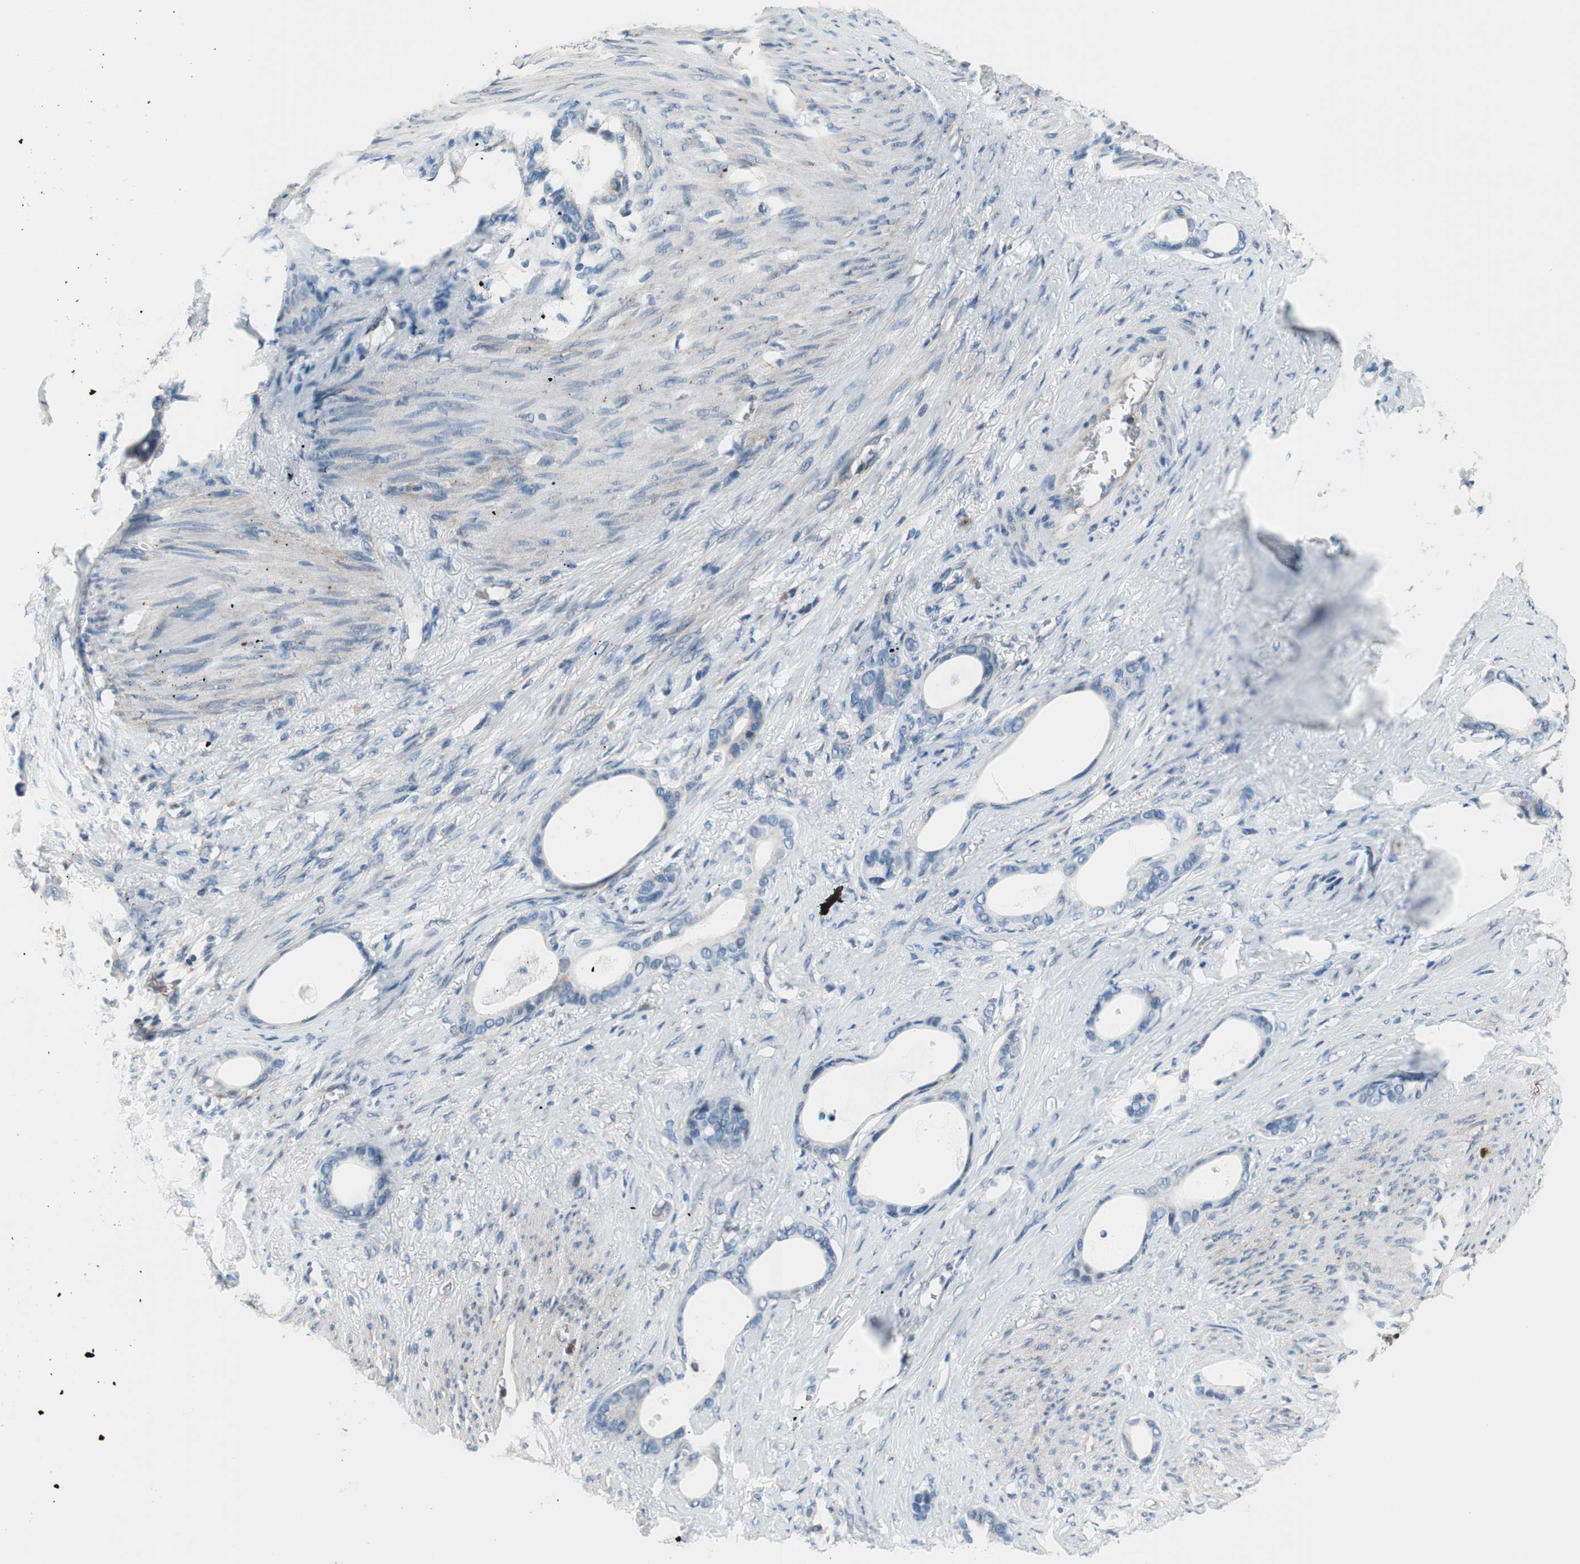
{"staining": {"intensity": "negative", "quantity": "none", "location": "none"}, "tissue": "stomach cancer", "cell_type": "Tumor cells", "image_type": "cancer", "snomed": [{"axis": "morphology", "description": "Adenocarcinoma, NOS"}, {"axis": "topography", "description": "Stomach"}], "caption": "Tumor cells are negative for protein expression in human adenocarcinoma (stomach). (Brightfield microscopy of DAB (3,3'-diaminobenzidine) IHC at high magnification).", "gene": "PRDX2", "patient": {"sex": "female", "age": 75}}